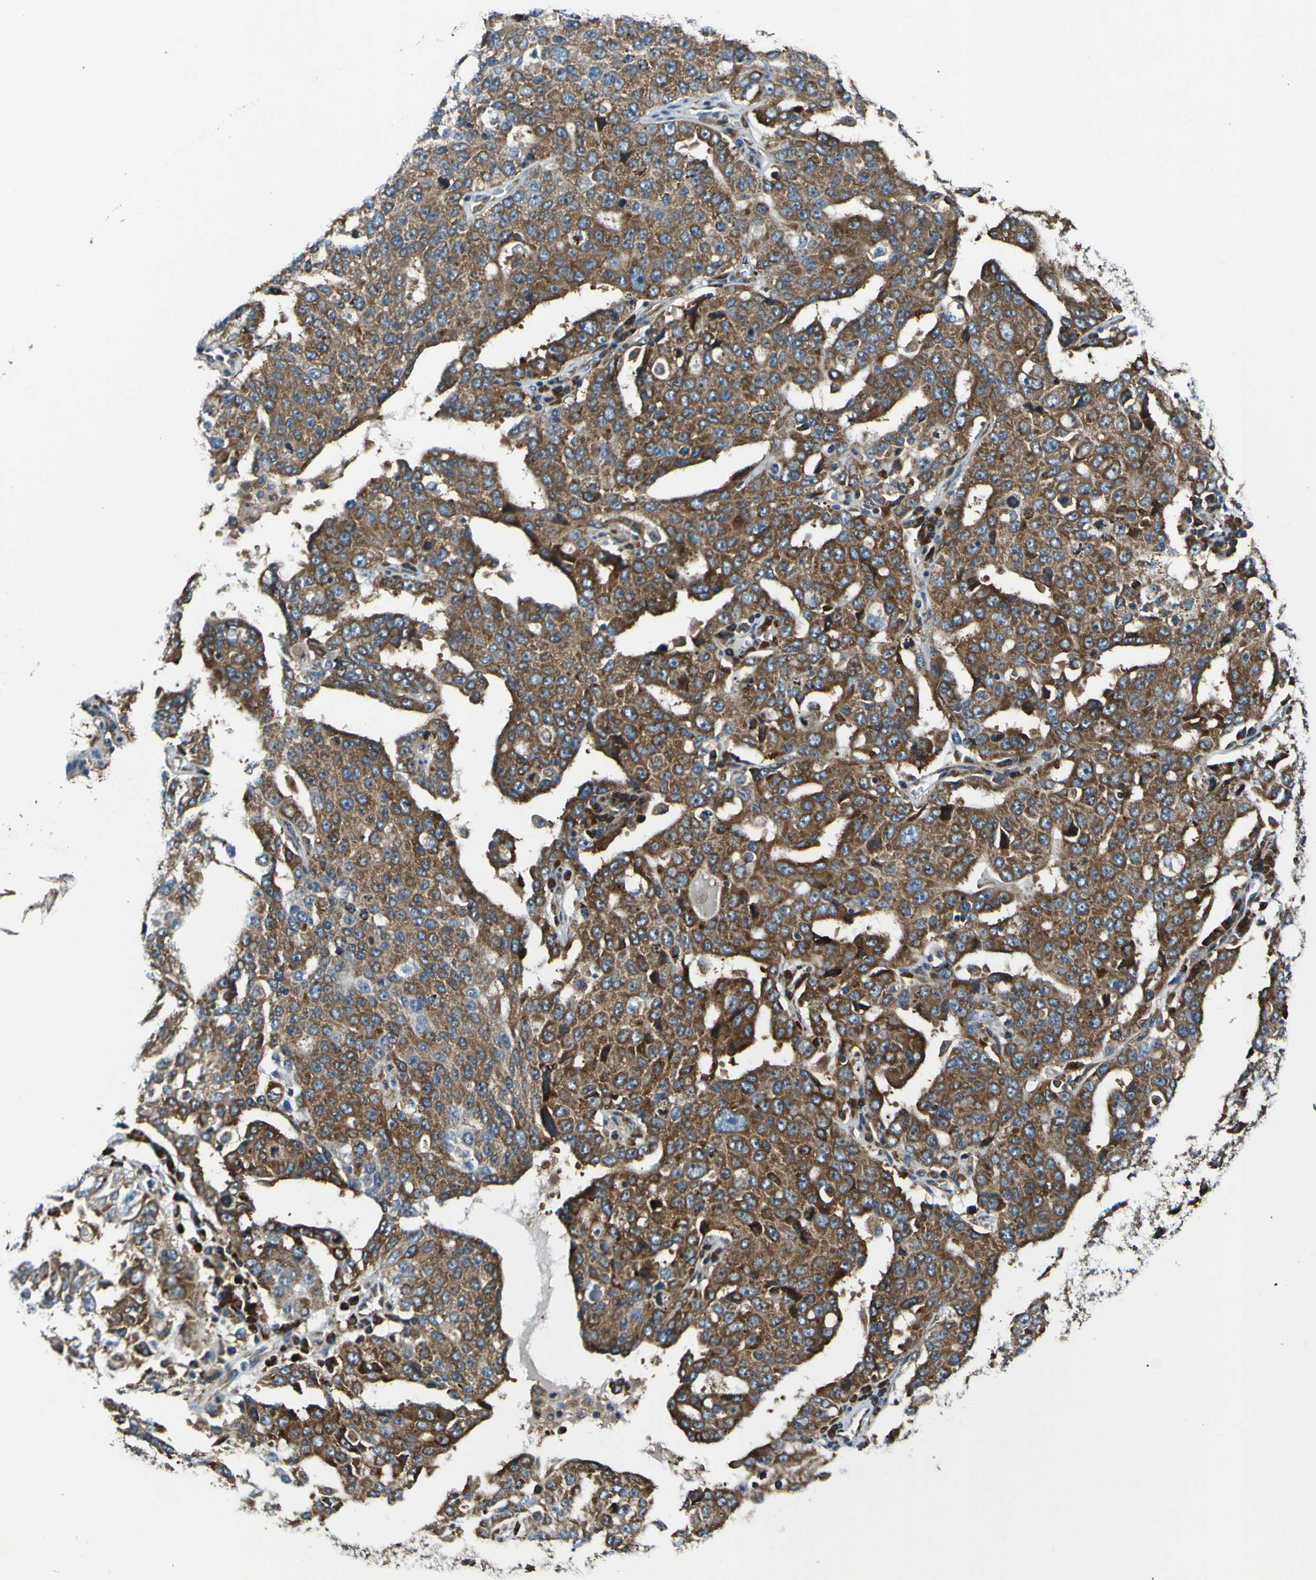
{"staining": {"intensity": "strong", "quantity": ">75%", "location": "cytoplasmic/membranous"}, "tissue": "ovarian cancer", "cell_type": "Tumor cells", "image_type": "cancer", "snomed": [{"axis": "morphology", "description": "Carcinoma, endometroid"}, {"axis": "topography", "description": "Ovary"}], "caption": "Endometroid carcinoma (ovarian) tissue displays strong cytoplasmic/membranous expression in approximately >75% of tumor cells, visualized by immunohistochemistry.", "gene": "RPSA", "patient": {"sex": "female", "age": 62}}